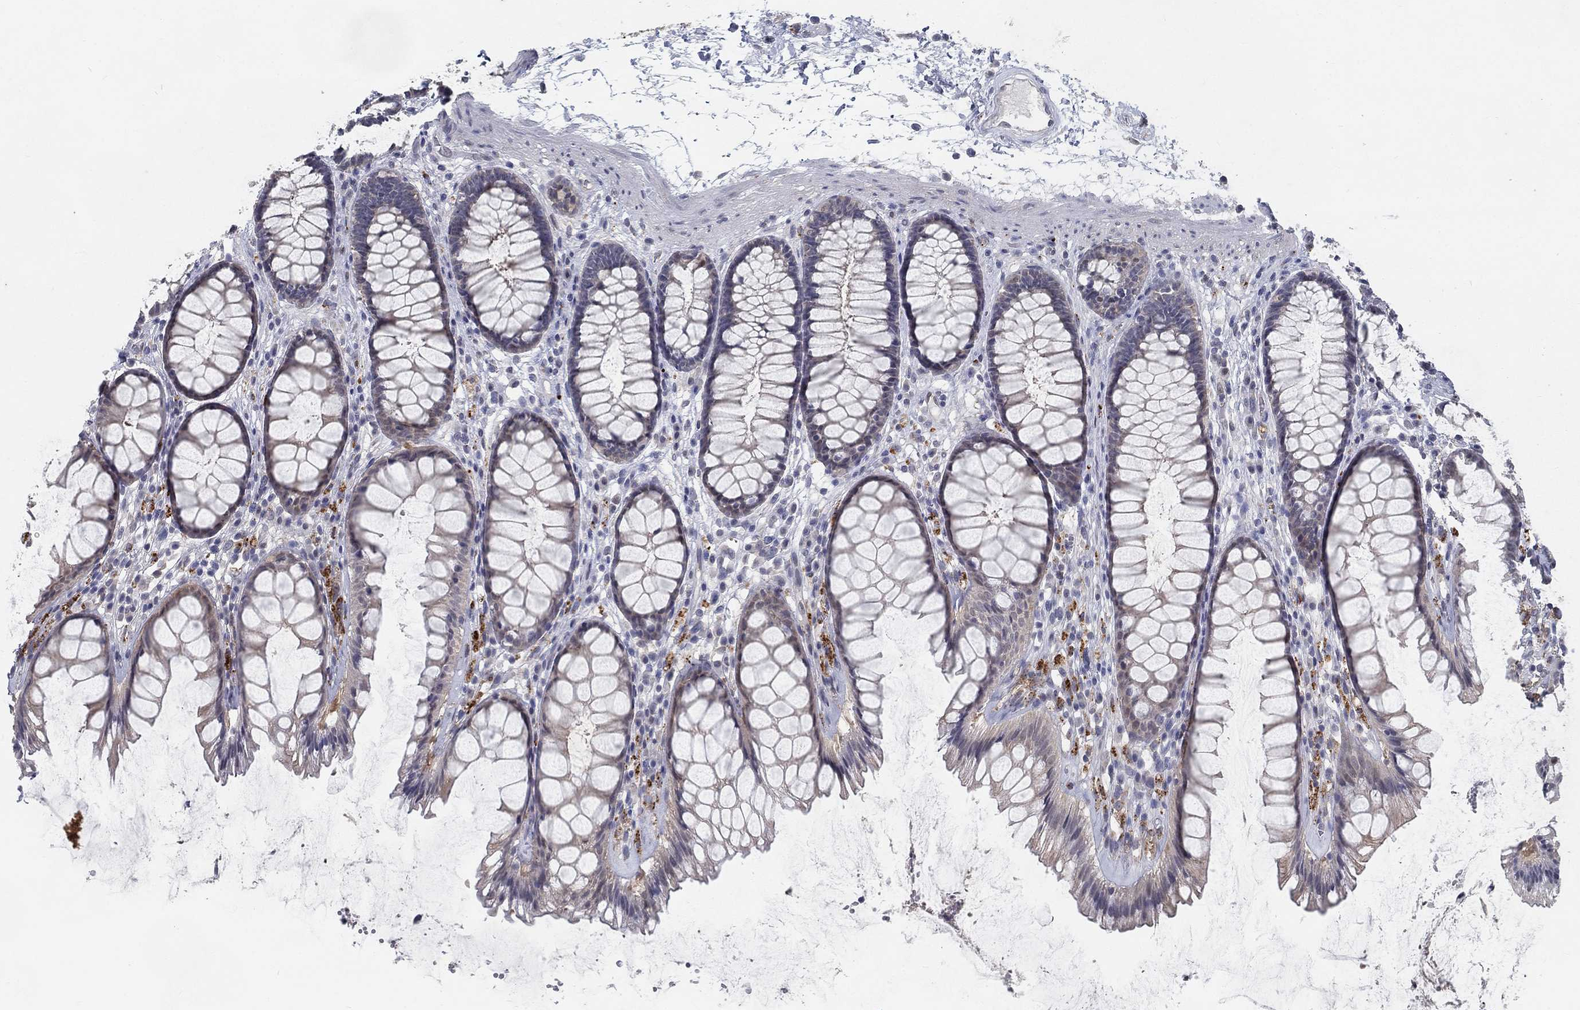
{"staining": {"intensity": "weak", "quantity": "25%-75%", "location": "cytoplasmic/membranous"}, "tissue": "rectum", "cell_type": "Glandular cells", "image_type": "normal", "snomed": [{"axis": "morphology", "description": "Normal tissue, NOS"}, {"axis": "topography", "description": "Rectum"}], "caption": "Immunohistochemistry of normal rectum demonstrates low levels of weak cytoplasmic/membranous expression in about 25%-75% of glandular cells.", "gene": "MTSS2", "patient": {"sex": "male", "age": 72}}